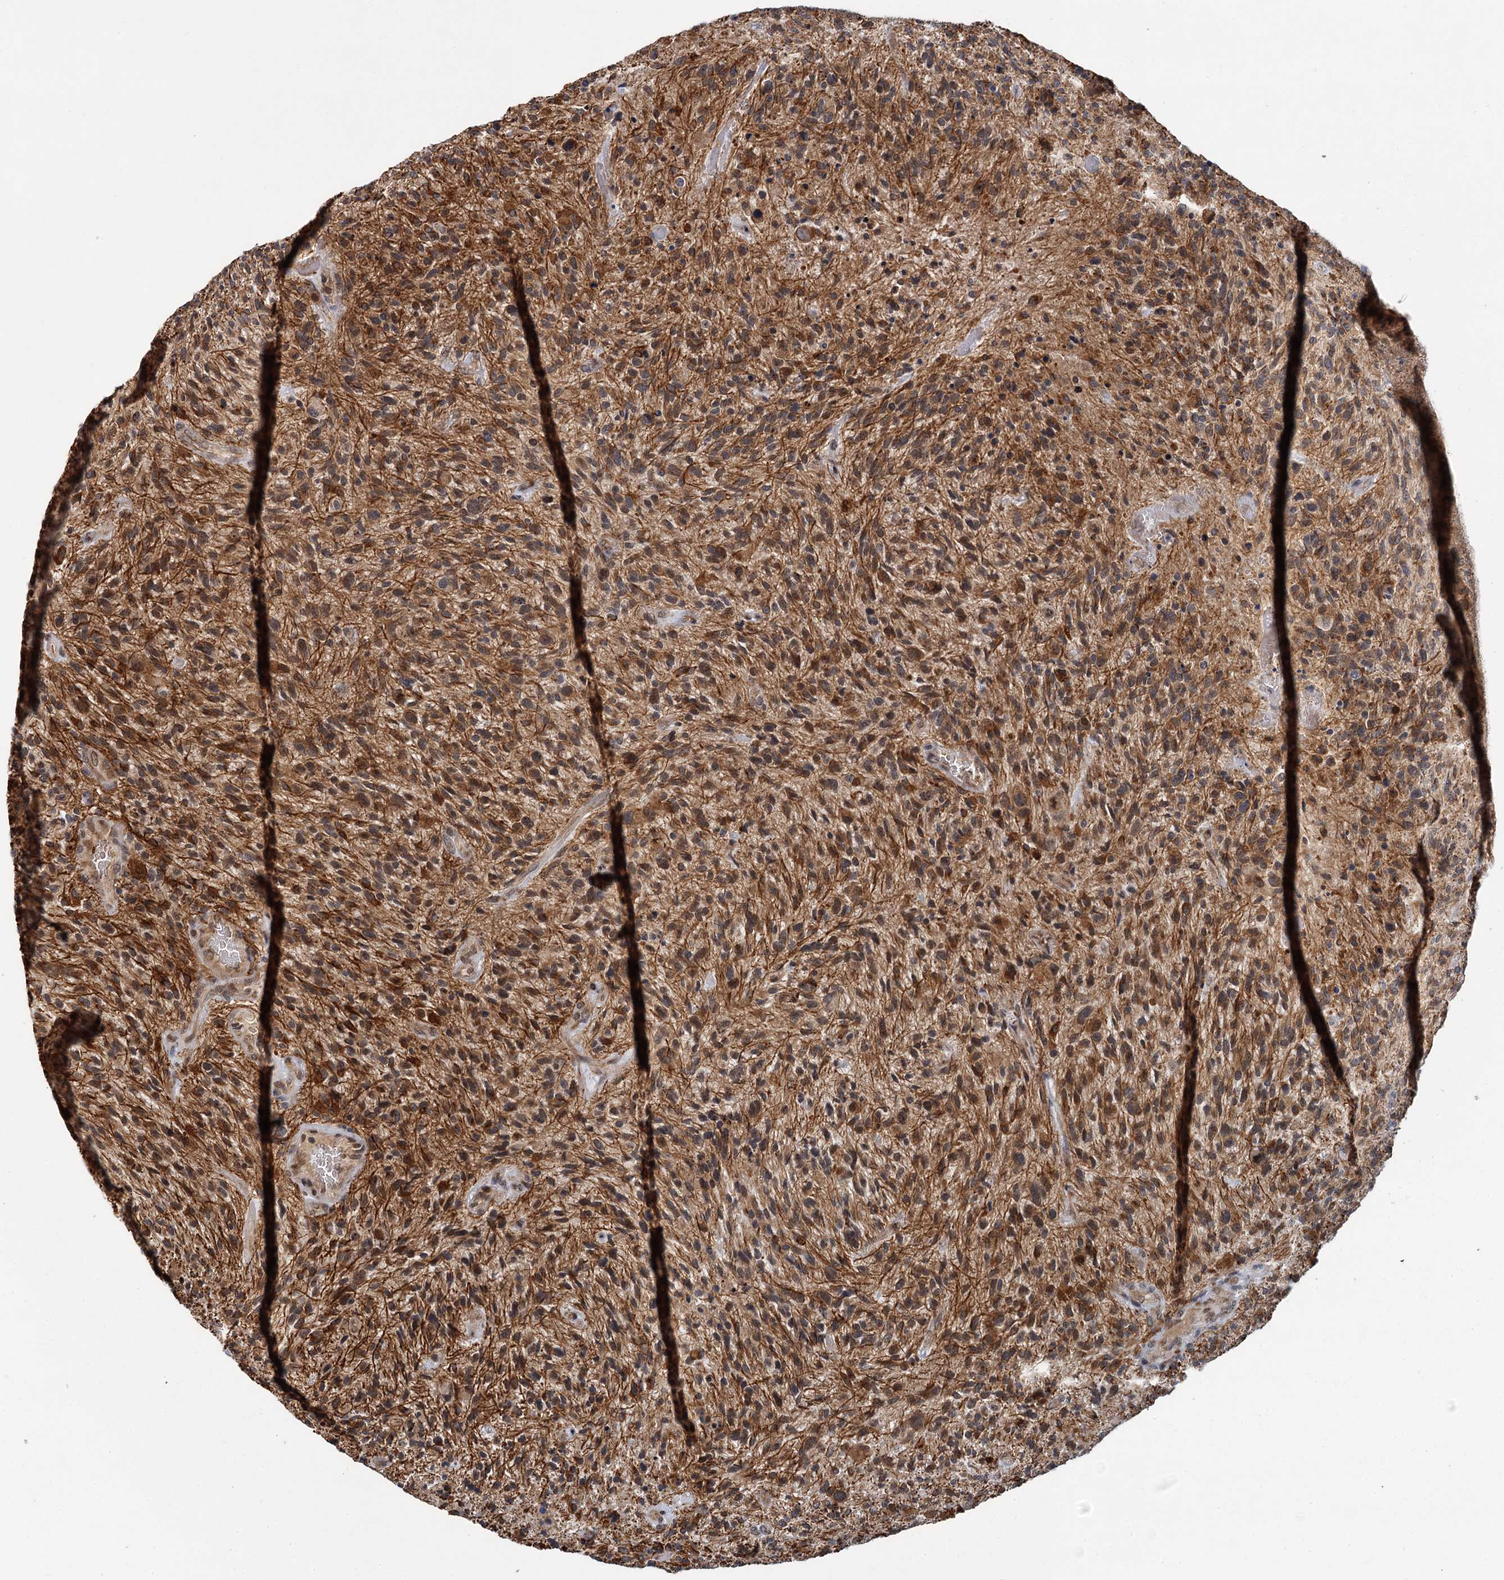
{"staining": {"intensity": "moderate", "quantity": ">75%", "location": "cytoplasmic/membranous"}, "tissue": "glioma", "cell_type": "Tumor cells", "image_type": "cancer", "snomed": [{"axis": "morphology", "description": "Glioma, malignant, High grade"}, {"axis": "topography", "description": "Brain"}], "caption": "Immunohistochemical staining of human high-grade glioma (malignant) exhibits moderate cytoplasmic/membranous protein expression in about >75% of tumor cells. Ihc stains the protein of interest in brown and the nuclei are stained blue.", "gene": "APBA2", "patient": {"sex": "male", "age": 47}}